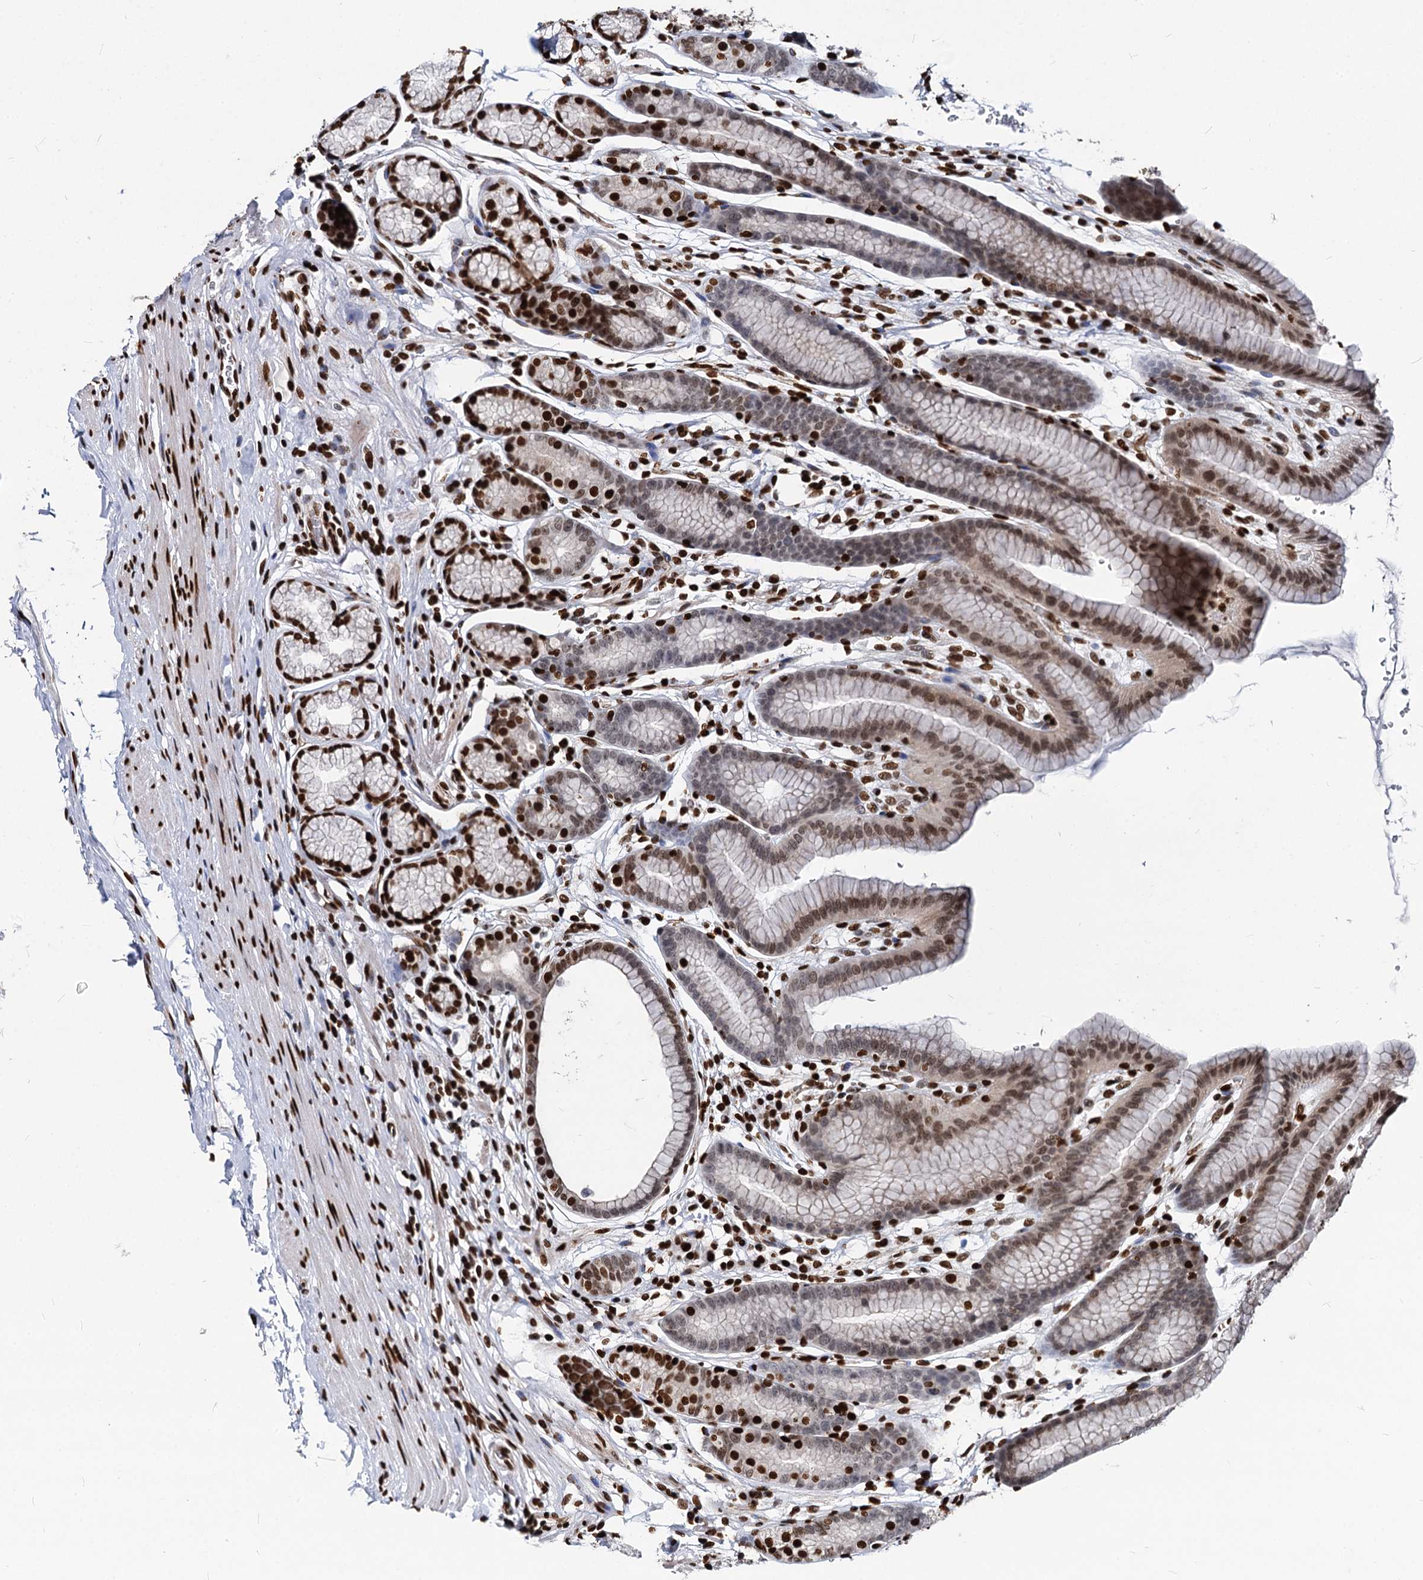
{"staining": {"intensity": "strong", "quantity": "25%-75%", "location": "nuclear"}, "tissue": "stomach", "cell_type": "Glandular cells", "image_type": "normal", "snomed": [{"axis": "morphology", "description": "Normal tissue, NOS"}, {"axis": "topography", "description": "Stomach"}], "caption": "Protein analysis of unremarkable stomach exhibits strong nuclear staining in about 25%-75% of glandular cells.", "gene": "MECP2", "patient": {"sex": "male", "age": 42}}